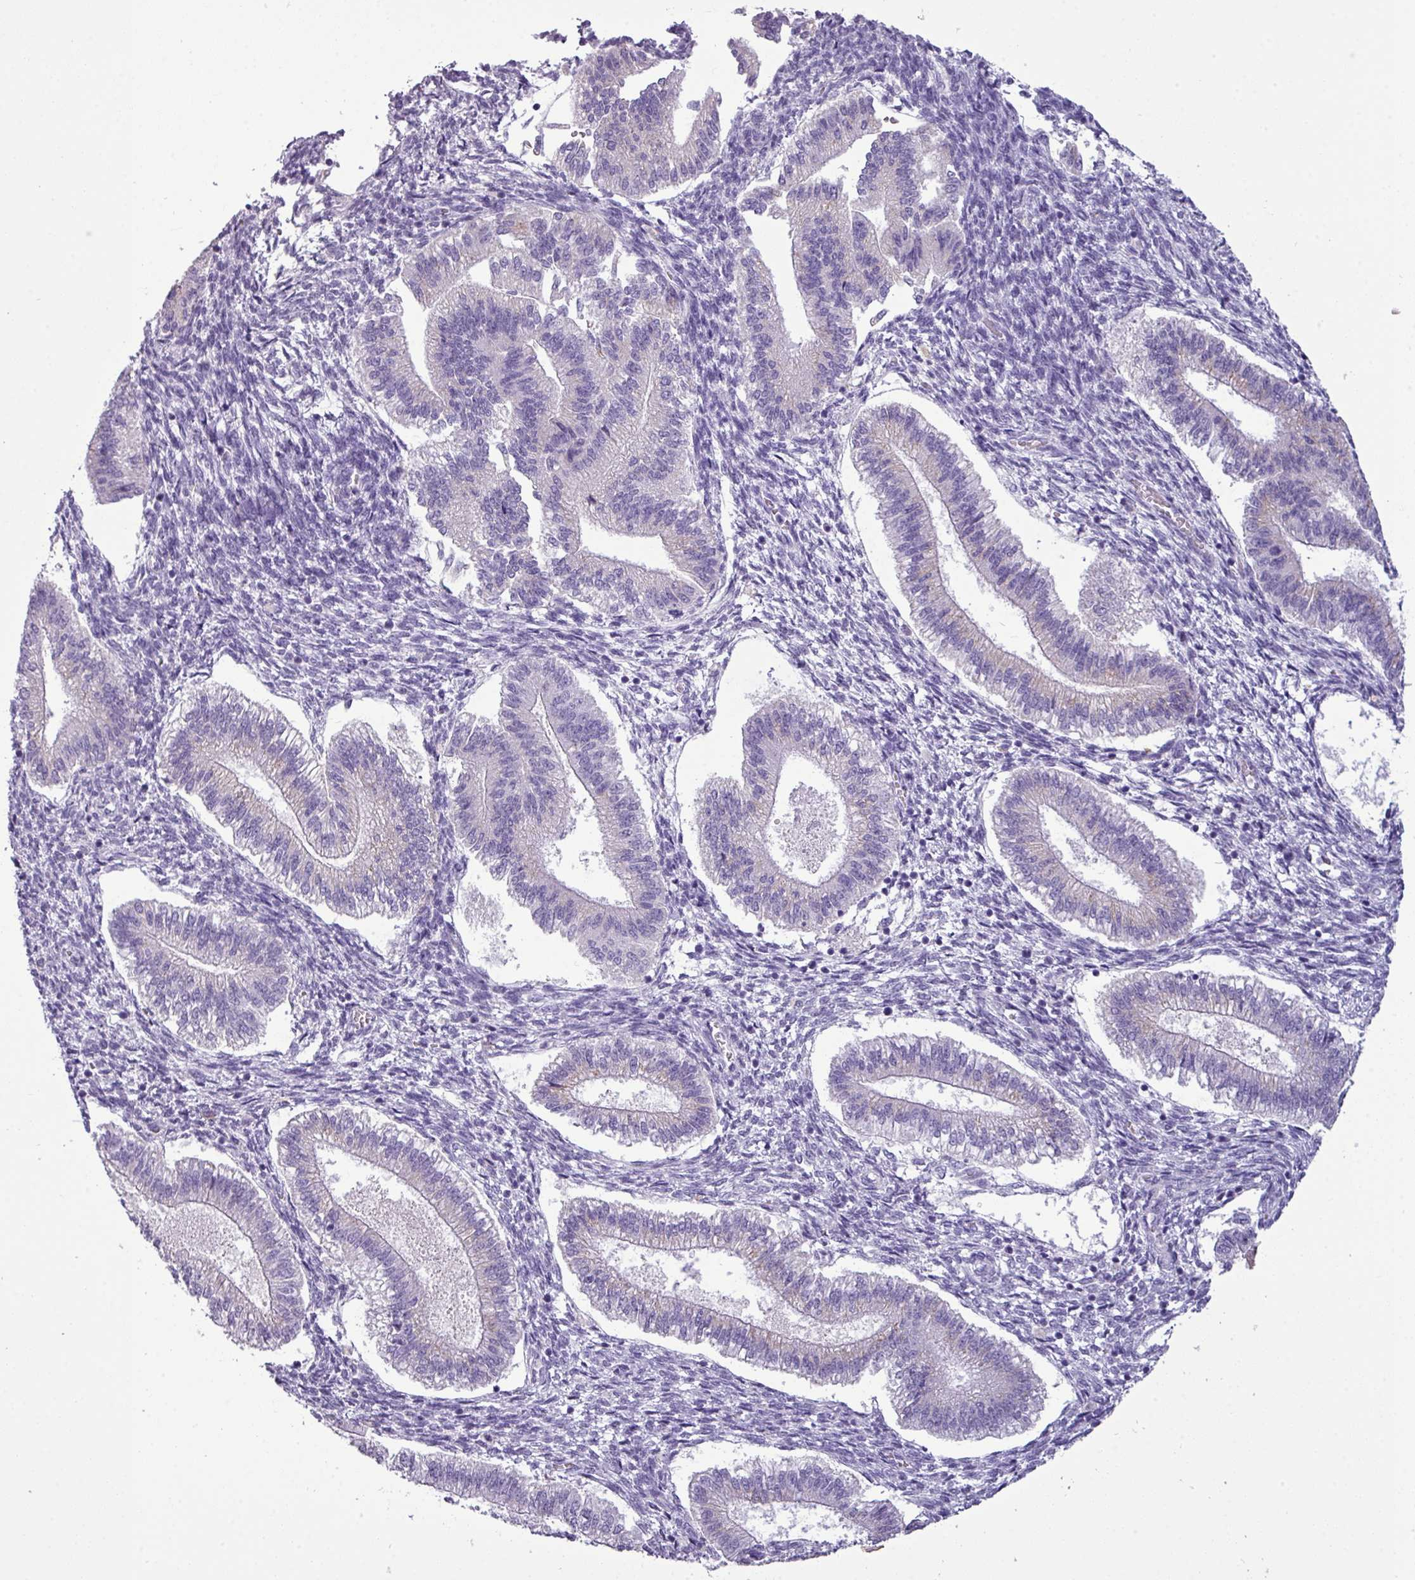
{"staining": {"intensity": "negative", "quantity": "none", "location": "none"}, "tissue": "endometrium", "cell_type": "Cells in endometrial stroma", "image_type": "normal", "snomed": [{"axis": "morphology", "description": "Normal tissue, NOS"}, {"axis": "topography", "description": "Endometrium"}], "caption": "An IHC micrograph of normal endometrium is shown. There is no staining in cells in endometrial stroma of endometrium. (DAB (3,3'-diaminobenzidine) immunohistochemistry (IHC), high magnification).", "gene": "TMEM91", "patient": {"sex": "female", "age": 25}}